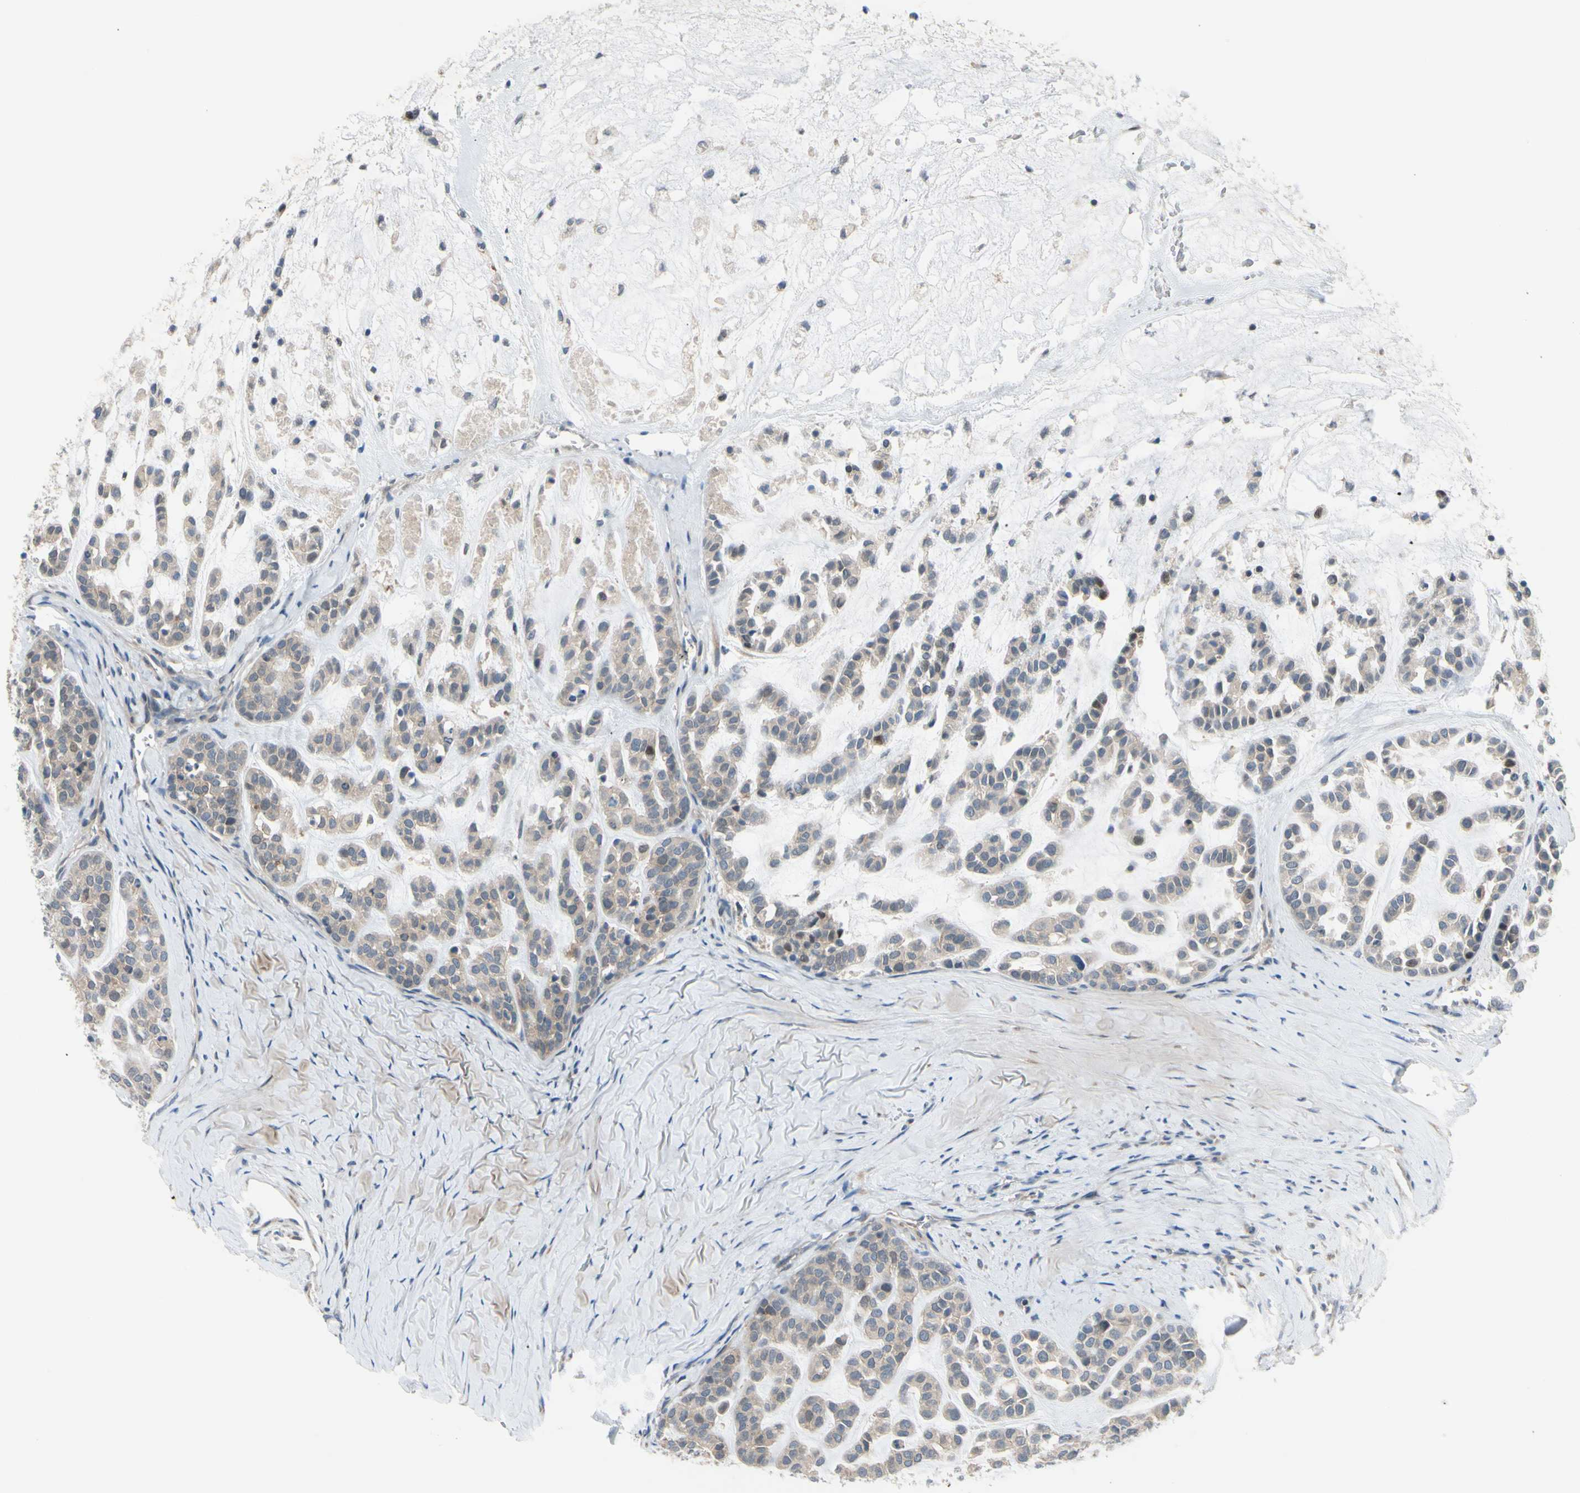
{"staining": {"intensity": "negative", "quantity": "none", "location": "none"}, "tissue": "head and neck cancer", "cell_type": "Tumor cells", "image_type": "cancer", "snomed": [{"axis": "morphology", "description": "Adenocarcinoma, NOS"}, {"axis": "morphology", "description": "Adenoma, NOS"}, {"axis": "topography", "description": "Head-Neck"}], "caption": "Tumor cells show no significant positivity in head and neck cancer (adenocarcinoma).", "gene": "PTTG1", "patient": {"sex": "female", "age": 55}}